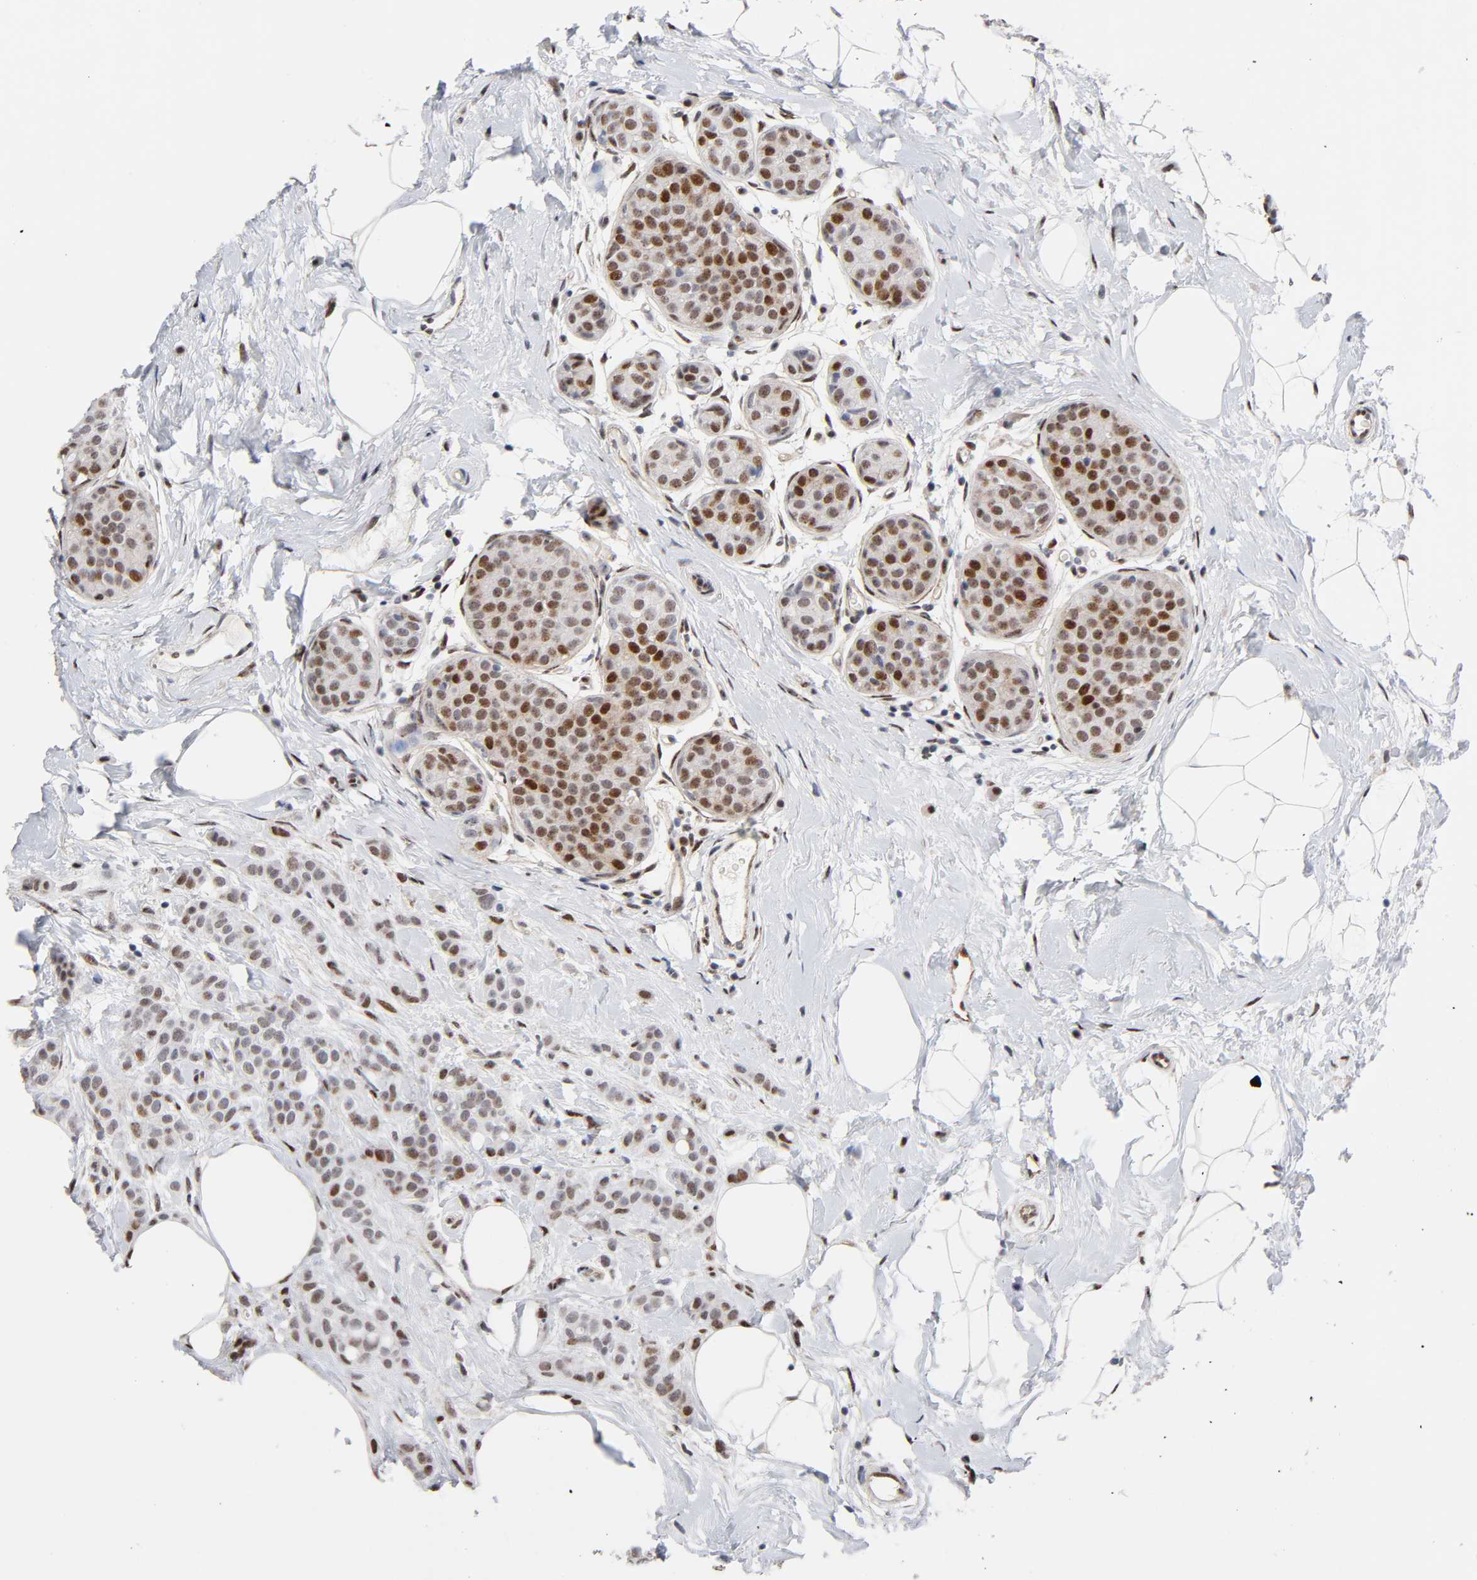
{"staining": {"intensity": "weak", "quantity": "<25%", "location": "nuclear"}, "tissue": "breast cancer", "cell_type": "Tumor cells", "image_type": "cancer", "snomed": [{"axis": "morphology", "description": "Lobular carcinoma, in situ"}, {"axis": "morphology", "description": "Lobular carcinoma"}, {"axis": "topography", "description": "Breast"}], "caption": "DAB immunohistochemical staining of human breast cancer (lobular carcinoma) displays no significant positivity in tumor cells.", "gene": "STK38", "patient": {"sex": "female", "age": 41}}